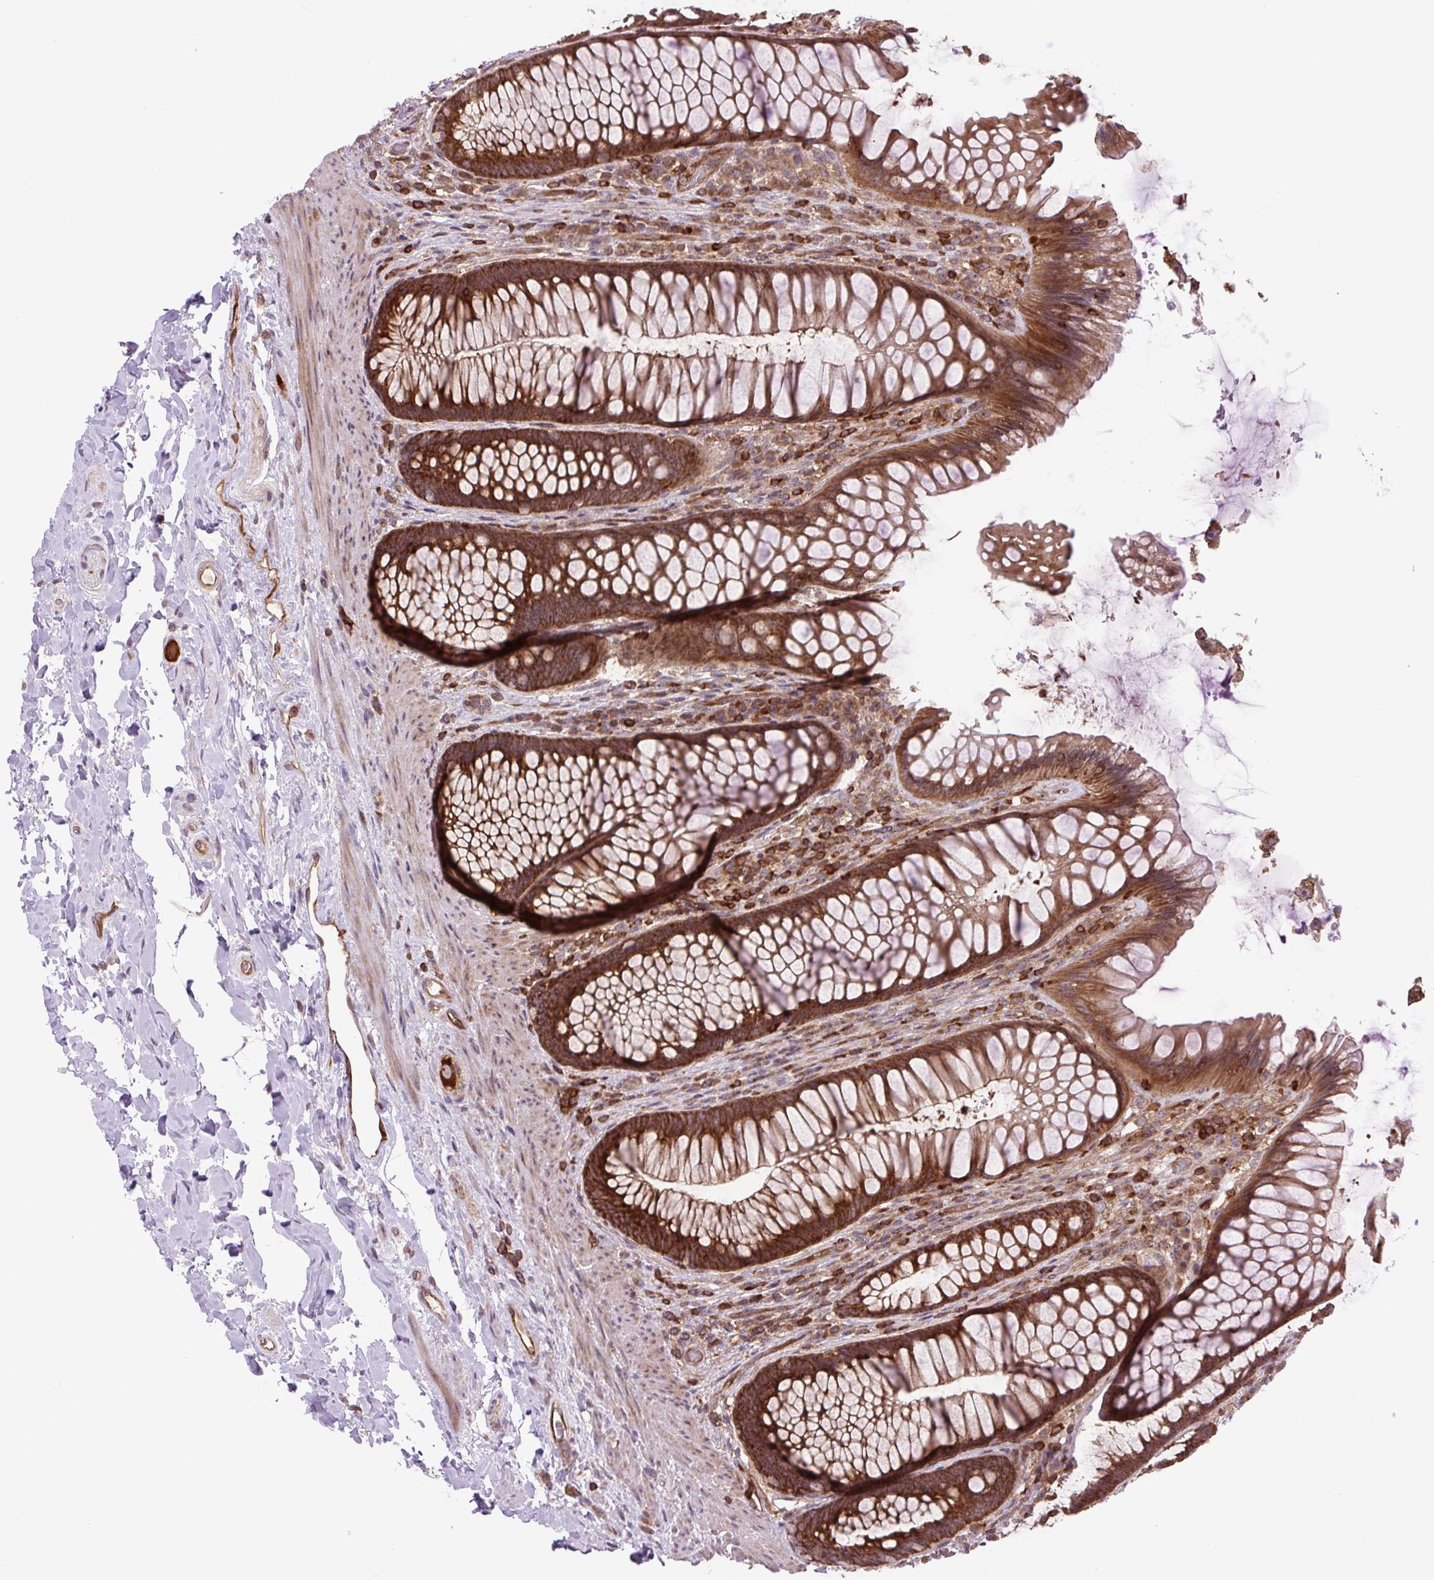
{"staining": {"intensity": "strong", "quantity": ">75%", "location": "cytoplasmic/membranous"}, "tissue": "rectum", "cell_type": "Glandular cells", "image_type": "normal", "snomed": [{"axis": "morphology", "description": "Normal tissue, NOS"}, {"axis": "topography", "description": "Rectum"}], "caption": "Human rectum stained for a protein (brown) shows strong cytoplasmic/membranous positive staining in about >75% of glandular cells.", "gene": "PLCG1", "patient": {"sex": "male", "age": 53}}